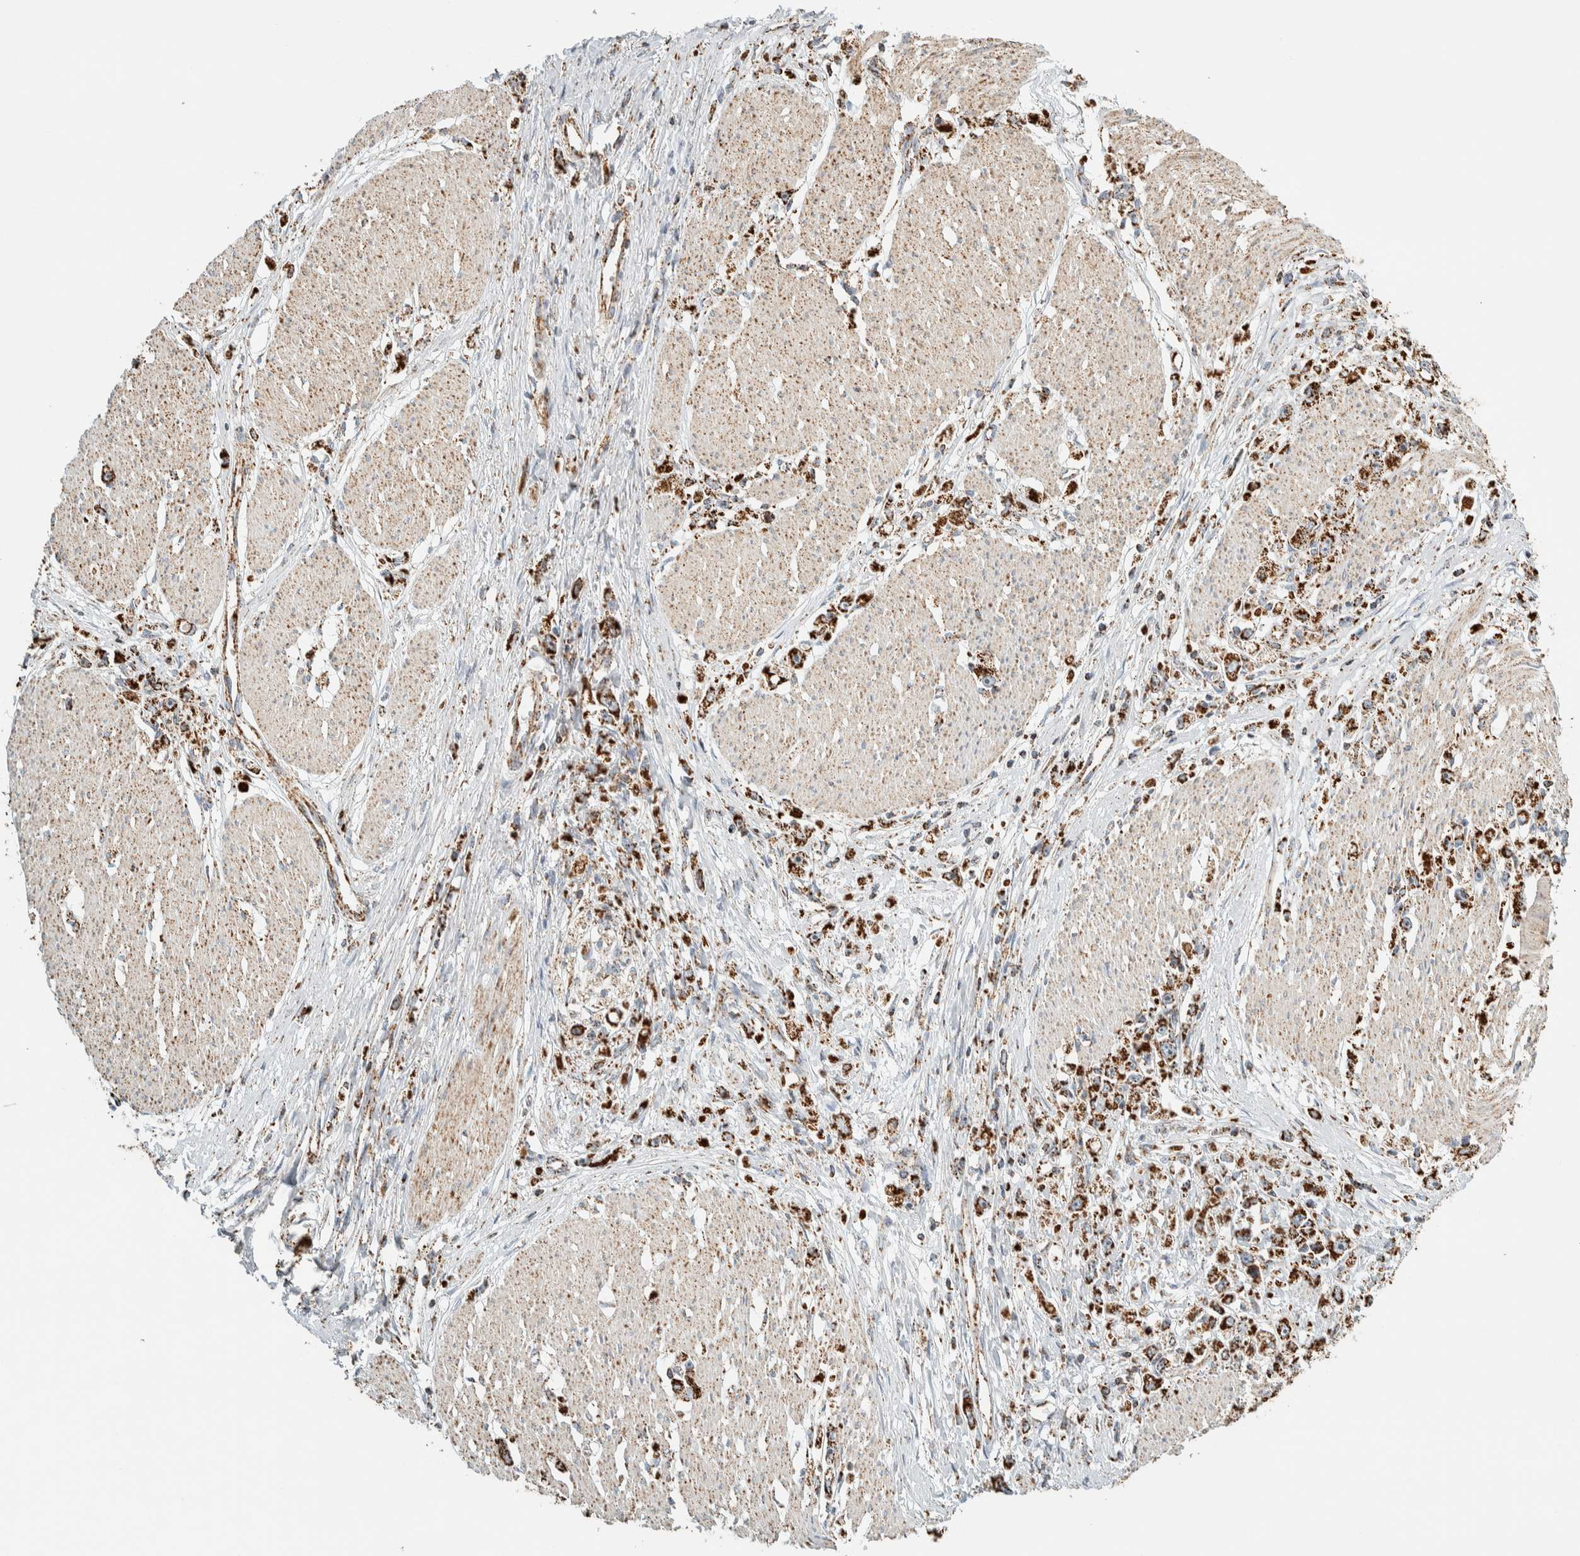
{"staining": {"intensity": "strong", "quantity": ">75%", "location": "cytoplasmic/membranous"}, "tissue": "stomach cancer", "cell_type": "Tumor cells", "image_type": "cancer", "snomed": [{"axis": "morphology", "description": "Adenocarcinoma, NOS"}, {"axis": "topography", "description": "Stomach"}], "caption": "There is high levels of strong cytoplasmic/membranous staining in tumor cells of adenocarcinoma (stomach), as demonstrated by immunohistochemical staining (brown color).", "gene": "ZNF454", "patient": {"sex": "female", "age": 59}}